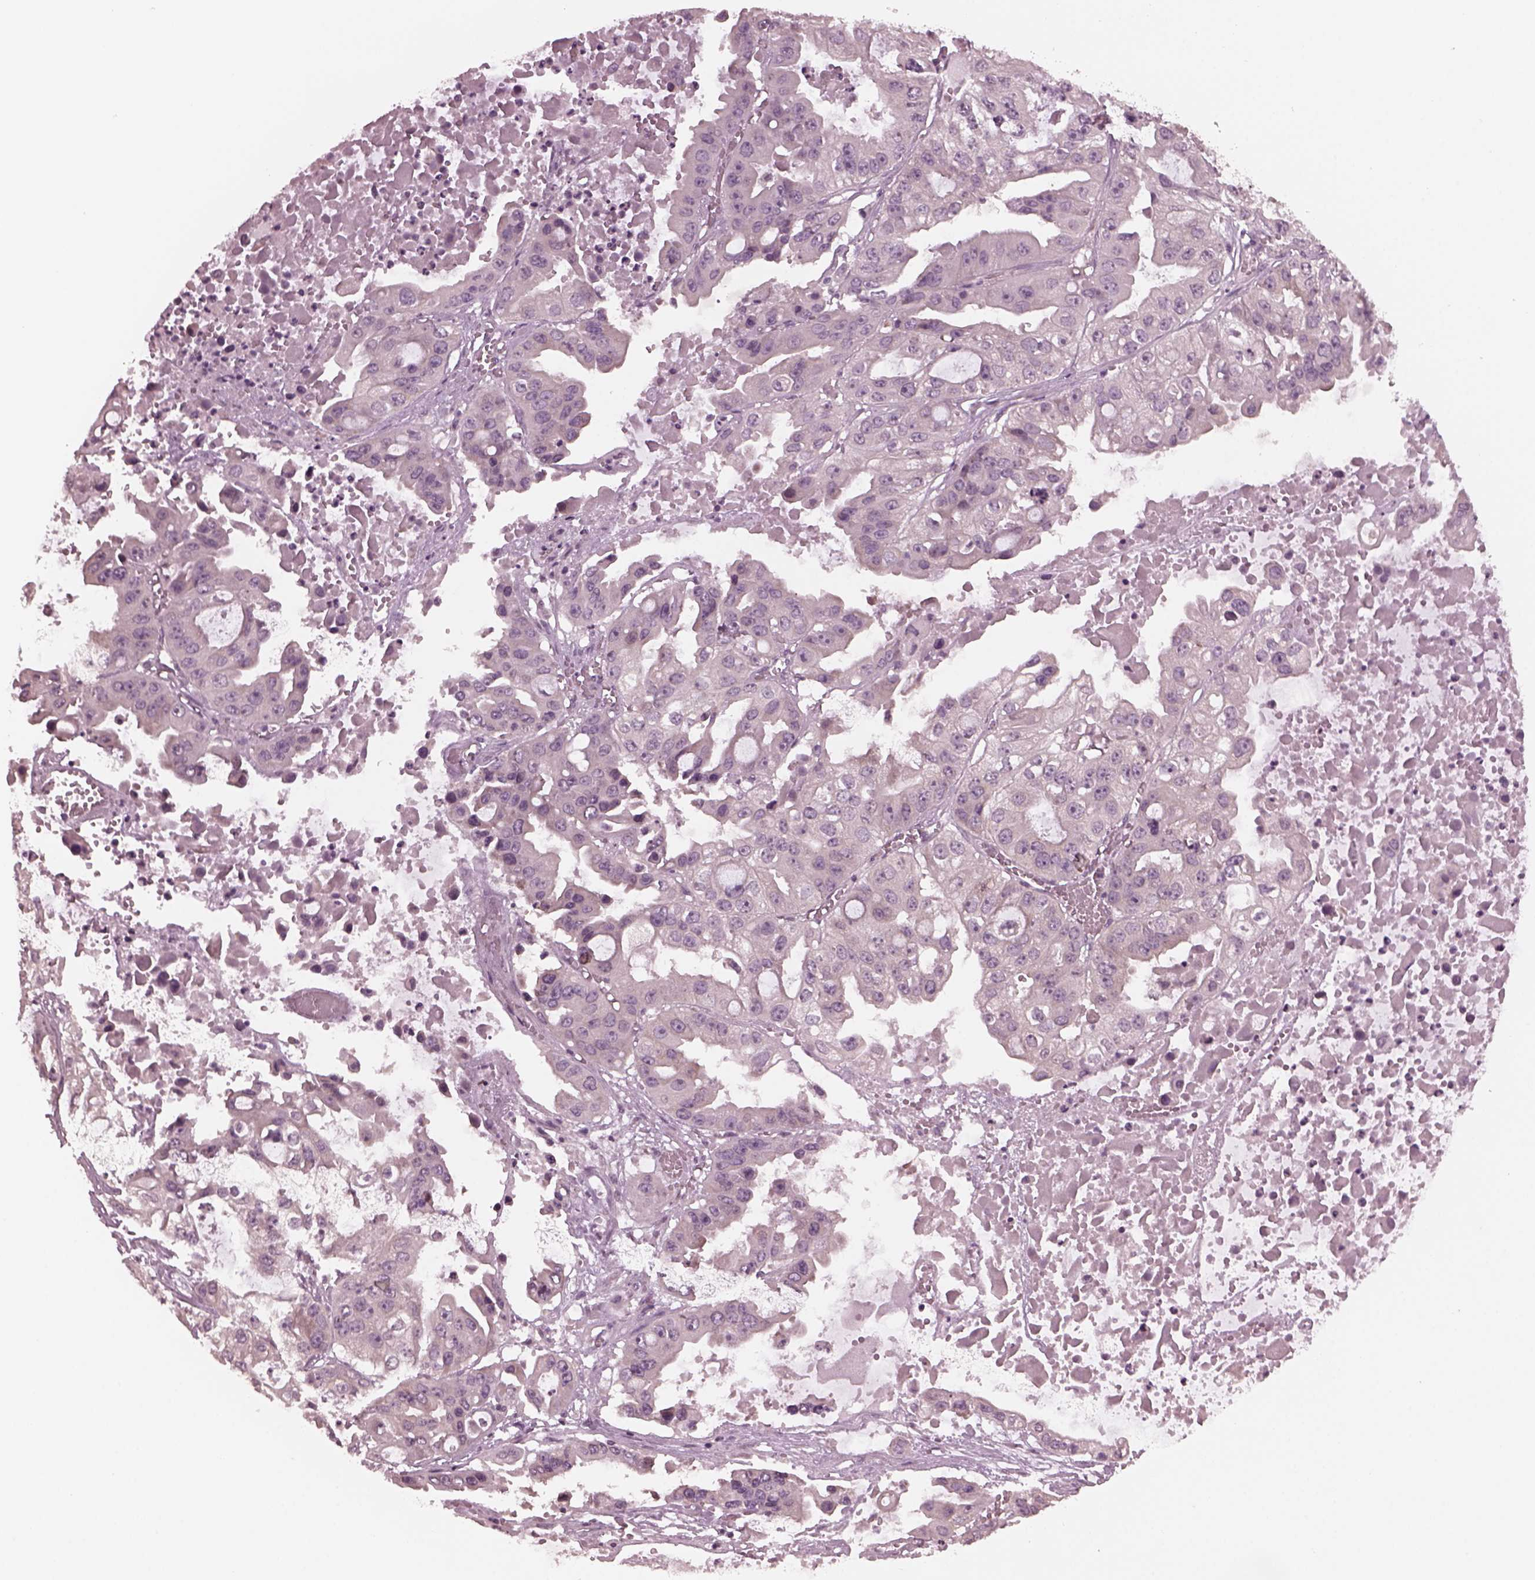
{"staining": {"intensity": "negative", "quantity": "none", "location": "none"}, "tissue": "ovarian cancer", "cell_type": "Tumor cells", "image_type": "cancer", "snomed": [{"axis": "morphology", "description": "Cystadenocarcinoma, serous, NOS"}, {"axis": "topography", "description": "Ovary"}], "caption": "Image shows no significant protein staining in tumor cells of ovarian serous cystadenocarcinoma.", "gene": "RGS7", "patient": {"sex": "female", "age": 56}}